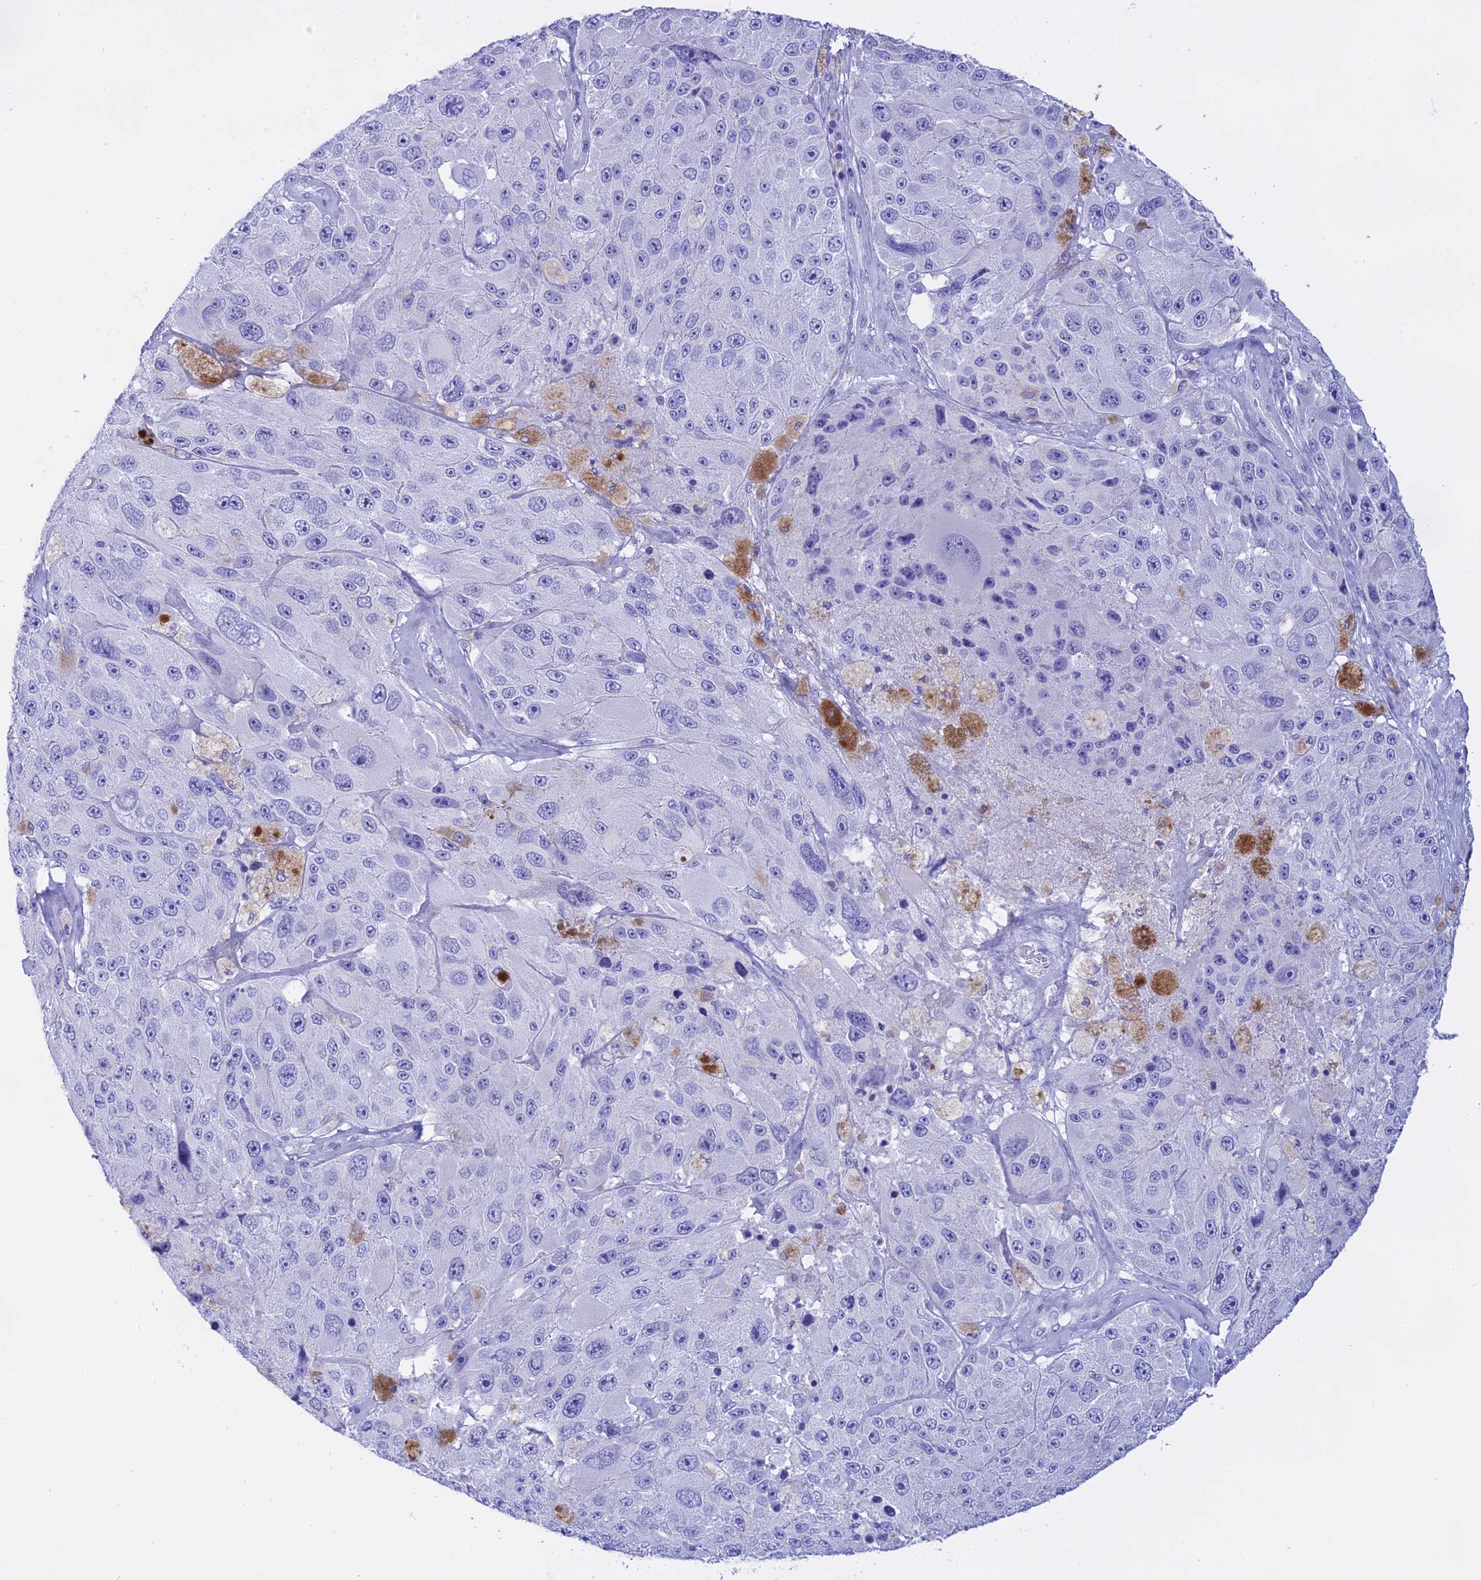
{"staining": {"intensity": "negative", "quantity": "none", "location": "none"}, "tissue": "melanoma", "cell_type": "Tumor cells", "image_type": "cancer", "snomed": [{"axis": "morphology", "description": "Malignant melanoma, Metastatic site"}, {"axis": "topography", "description": "Lymph node"}], "caption": "There is no significant positivity in tumor cells of malignant melanoma (metastatic site).", "gene": "ISCA1", "patient": {"sex": "male", "age": 62}}